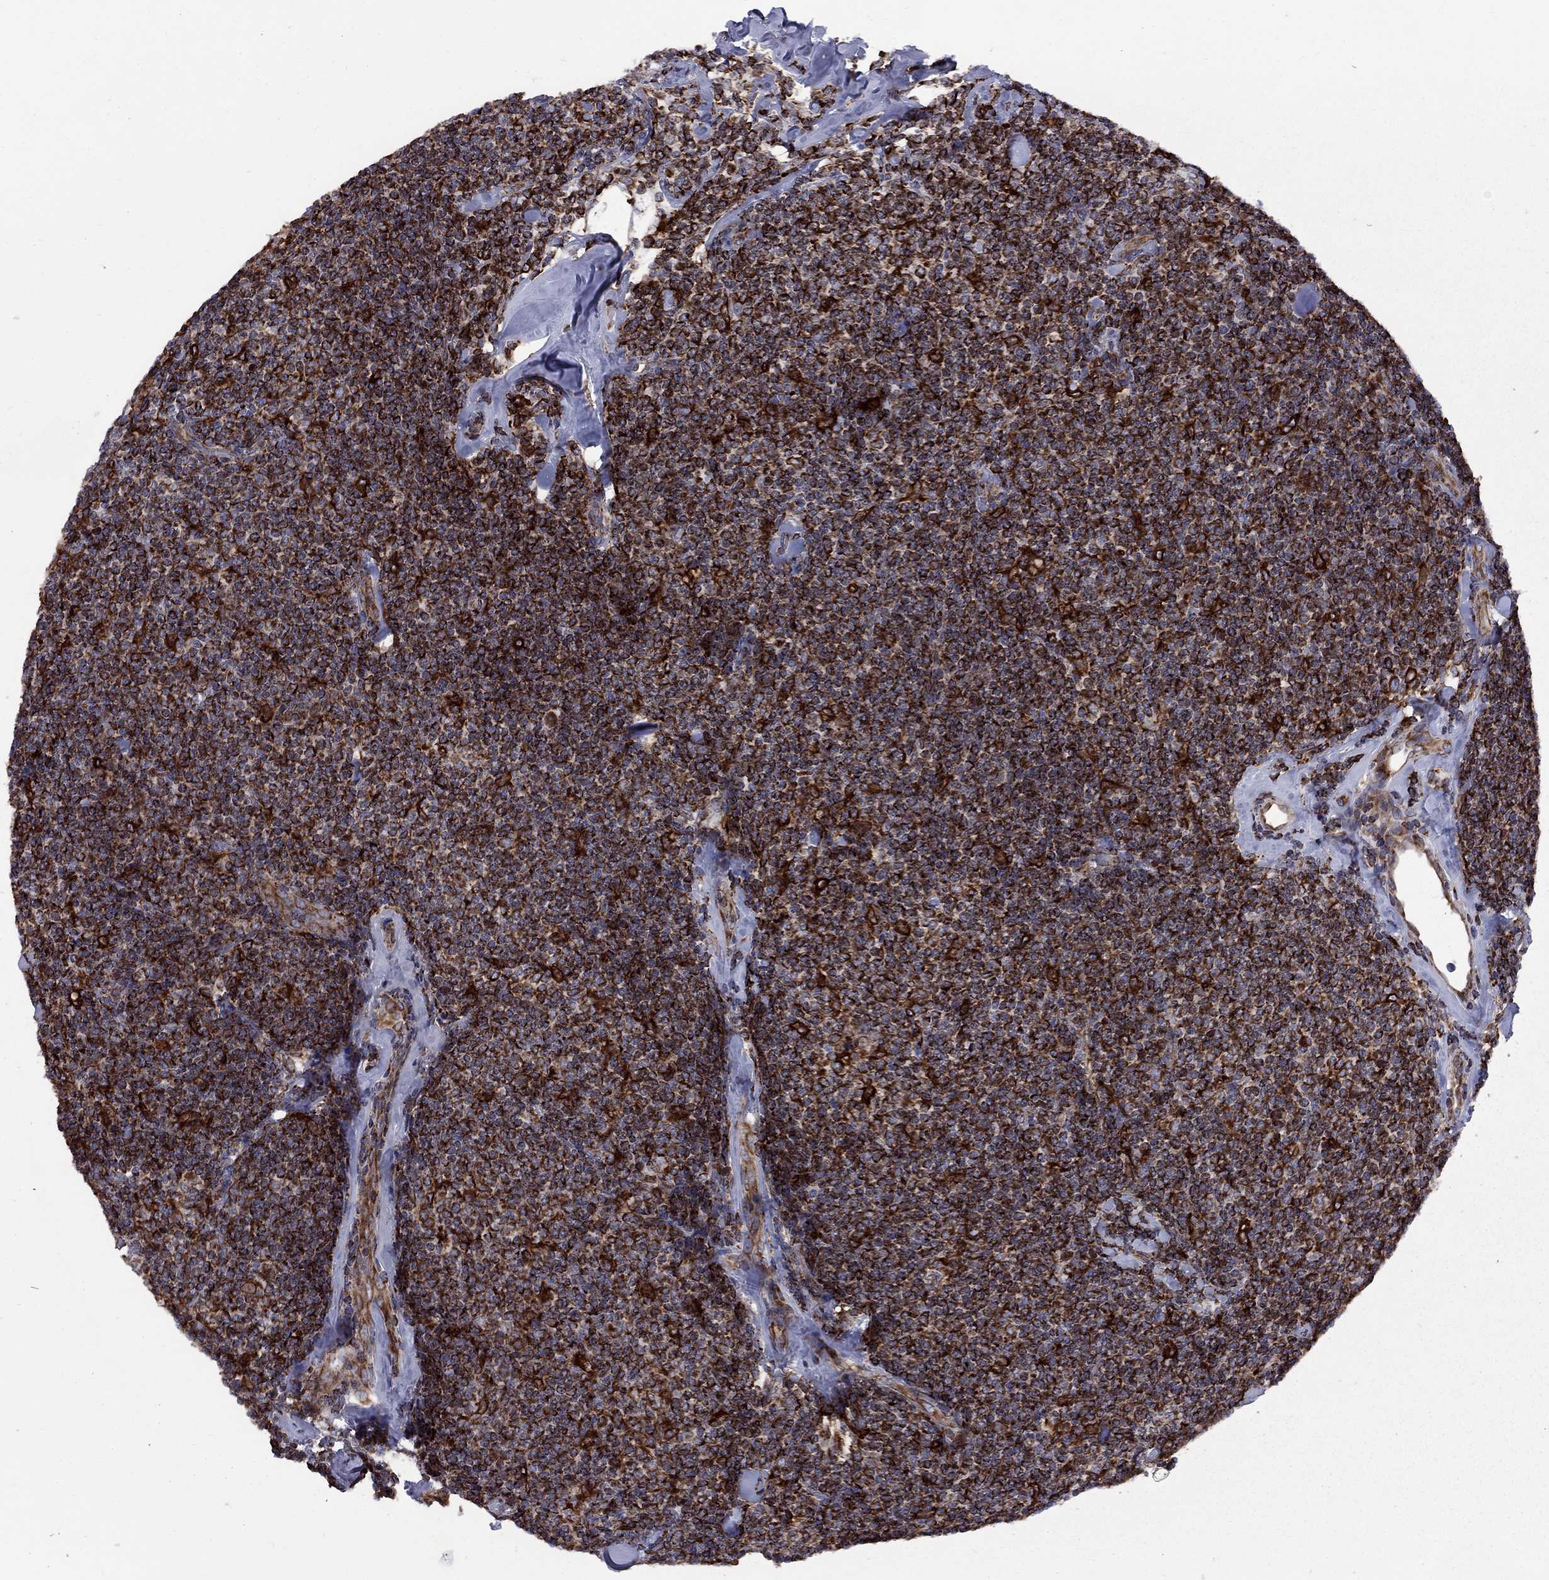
{"staining": {"intensity": "strong", "quantity": ">75%", "location": "cytoplasmic/membranous"}, "tissue": "lymphoma", "cell_type": "Tumor cells", "image_type": "cancer", "snomed": [{"axis": "morphology", "description": "Malignant lymphoma, non-Hodgkin's type, Low grade"}, {"axis": "topography", "description": "Lymph node"}], "caption": "Strong cytoplasmic/membranous protein positivity is identified in approximately >75% of tumor cells in malignant lymphoma, non-Hodgkin's type (low-grade).", "gene": "CLPTM1", "patient": {"sex": "female", "age": 56}}